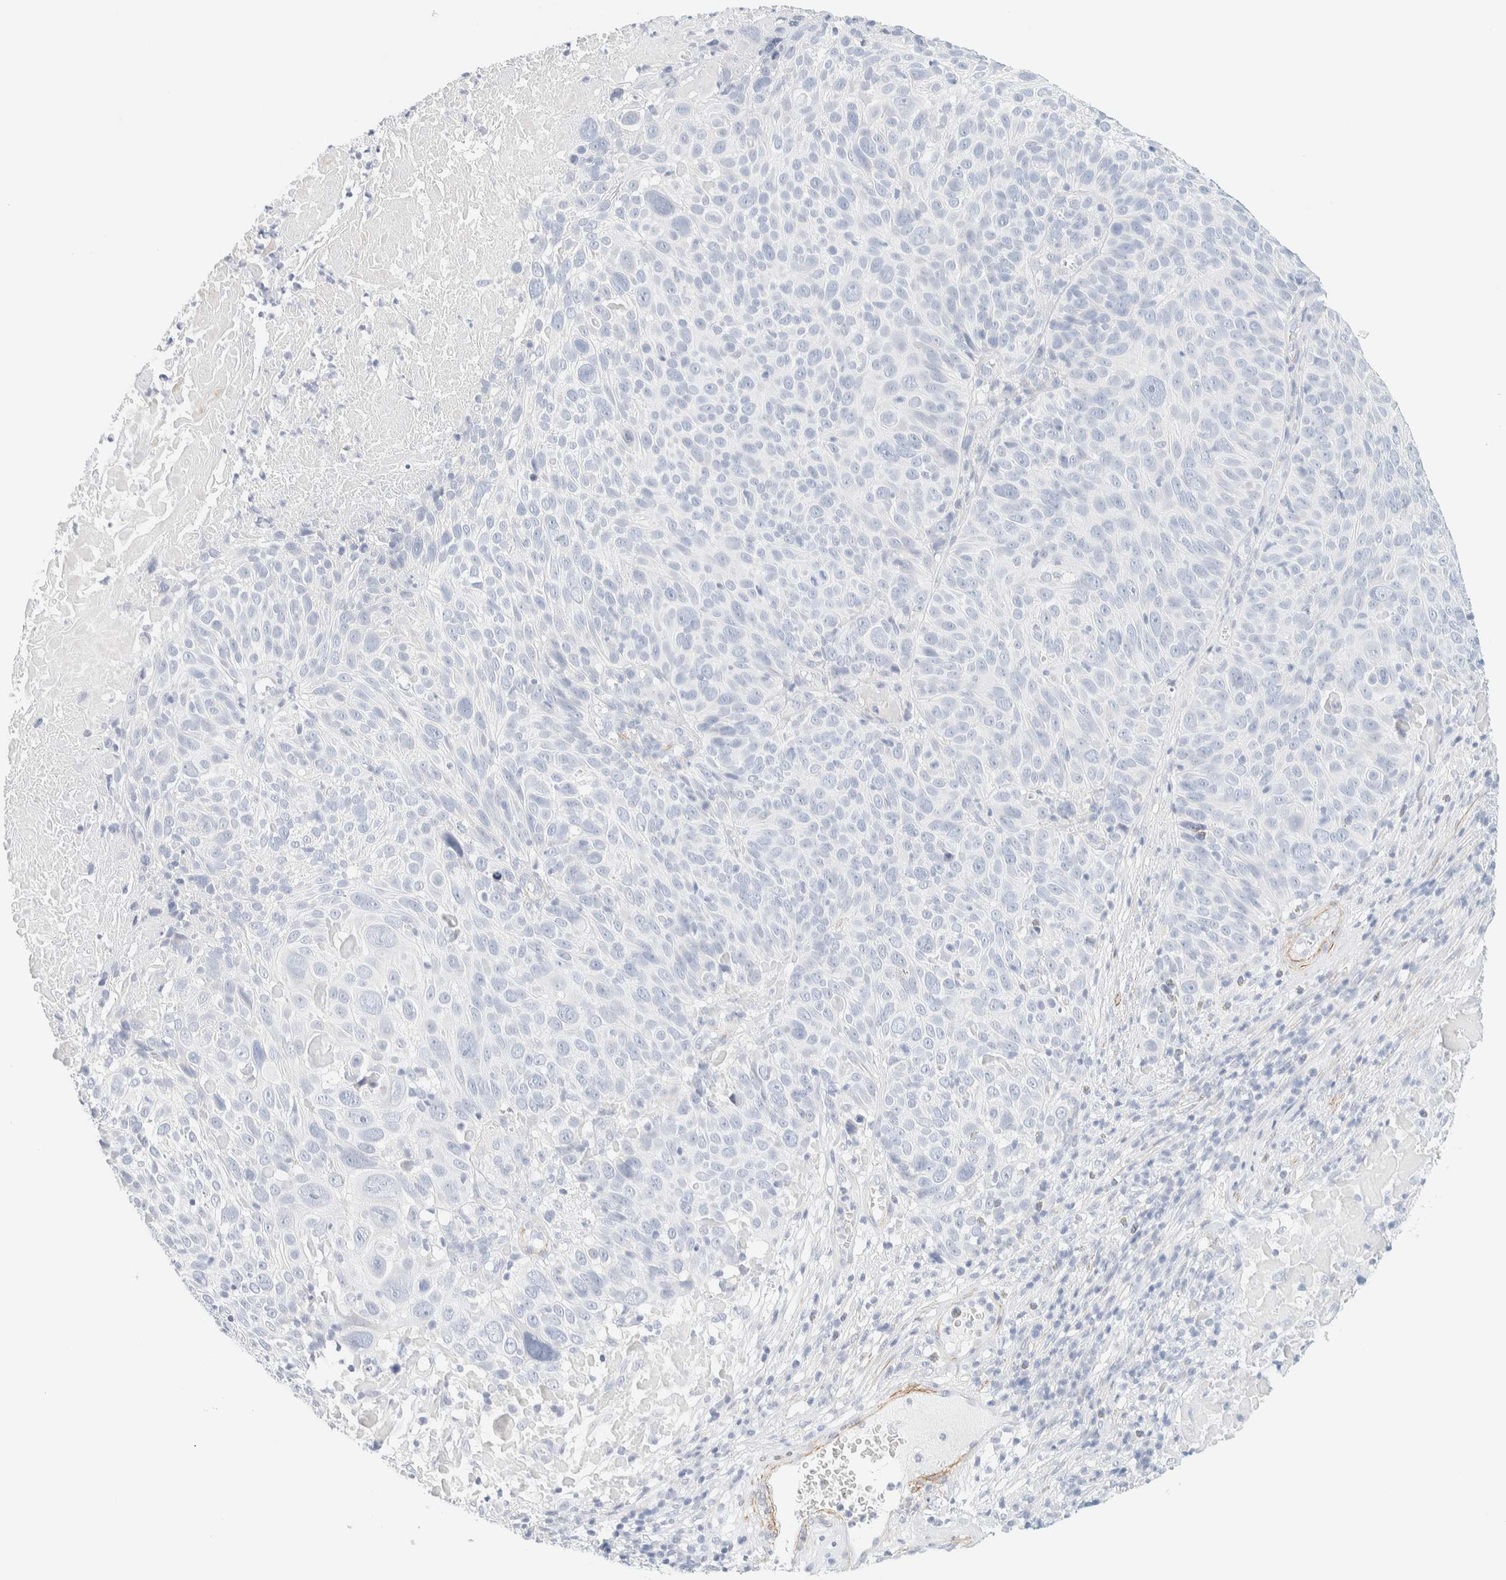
{"staining": {"intensity": "negative", "quantity": "none", "location": "none"}, "tissue": "cervical cancer", "cell_type": "Tumor cells", "image_type": "cancer", "snomed": [{"axis": "morphology", "description": "Squamous cell carcinoma, NOS"}, {"axis": "topography", "description": "Cervix"}], "caption": "Protein analysis of squamous cell carcinoma (cervical) displays no significant positivity in tumor cells.", "gene": "AFMID", "patient": {"sex": "female", "age": 74}}